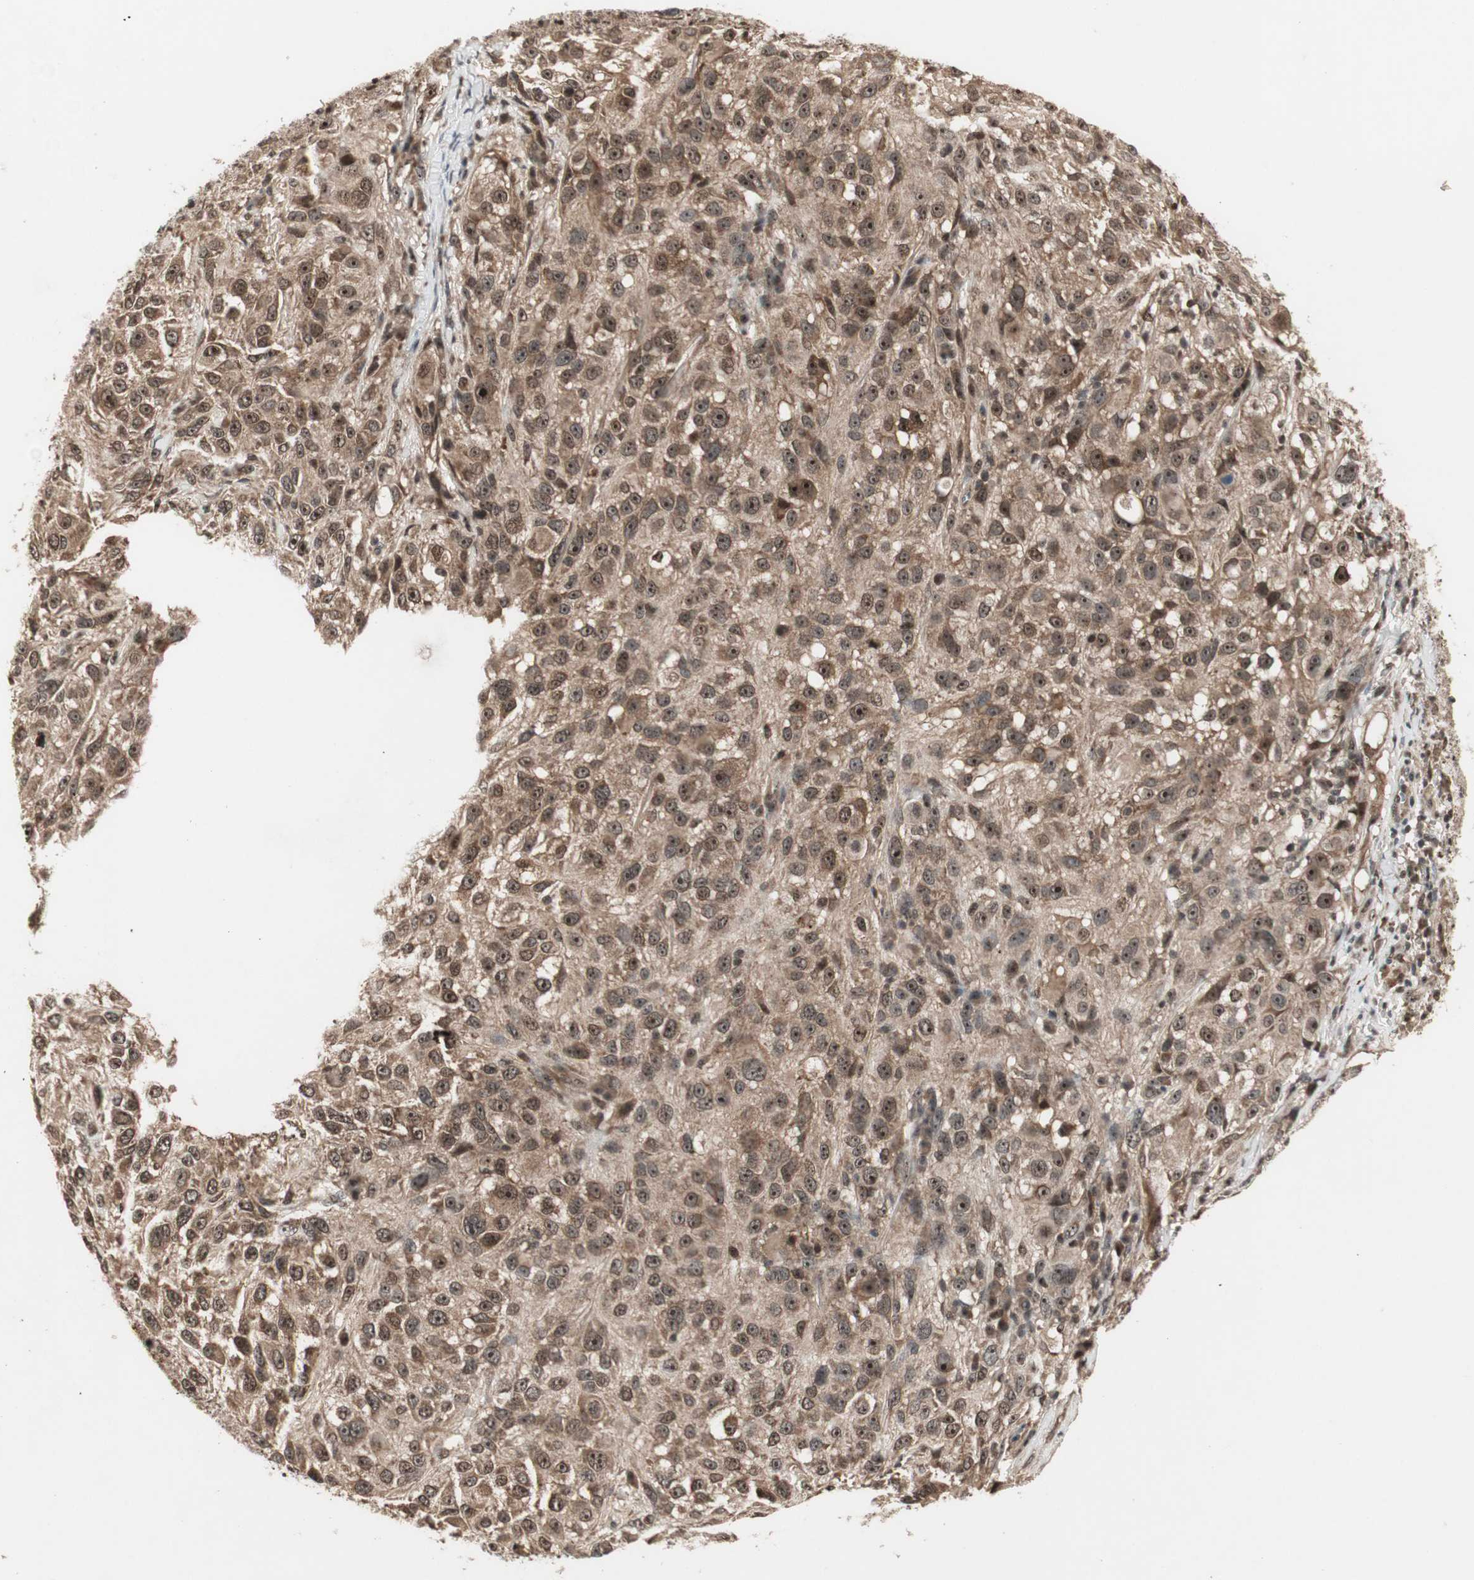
{"staining": {"intensity": "moderate", "quantity": ">75%", "location": "cytoplasmic/membranous,nuclear"}, "tissue": "melanoma", "cell_type": "Tumor cells", "image_type": "cancer", "snomed": [{"axis": "morphology", "description": "Necrosis, NOS"}, {"axis": "morphology", "description": "Malignant melanoma, NOS"}, {"axis": "topography", "description": "Skin"}], "caption": "A medium amount of moderate cytoplasmic/membranous and nuclear positivity is seen in about >75% of tumor cells in malignant melanoma tissue. (DAB = brown stain, brightfield microscopy at high magnification).", "gene": "CSNK2B", "patient": {"sex": "female", "age": 87}}